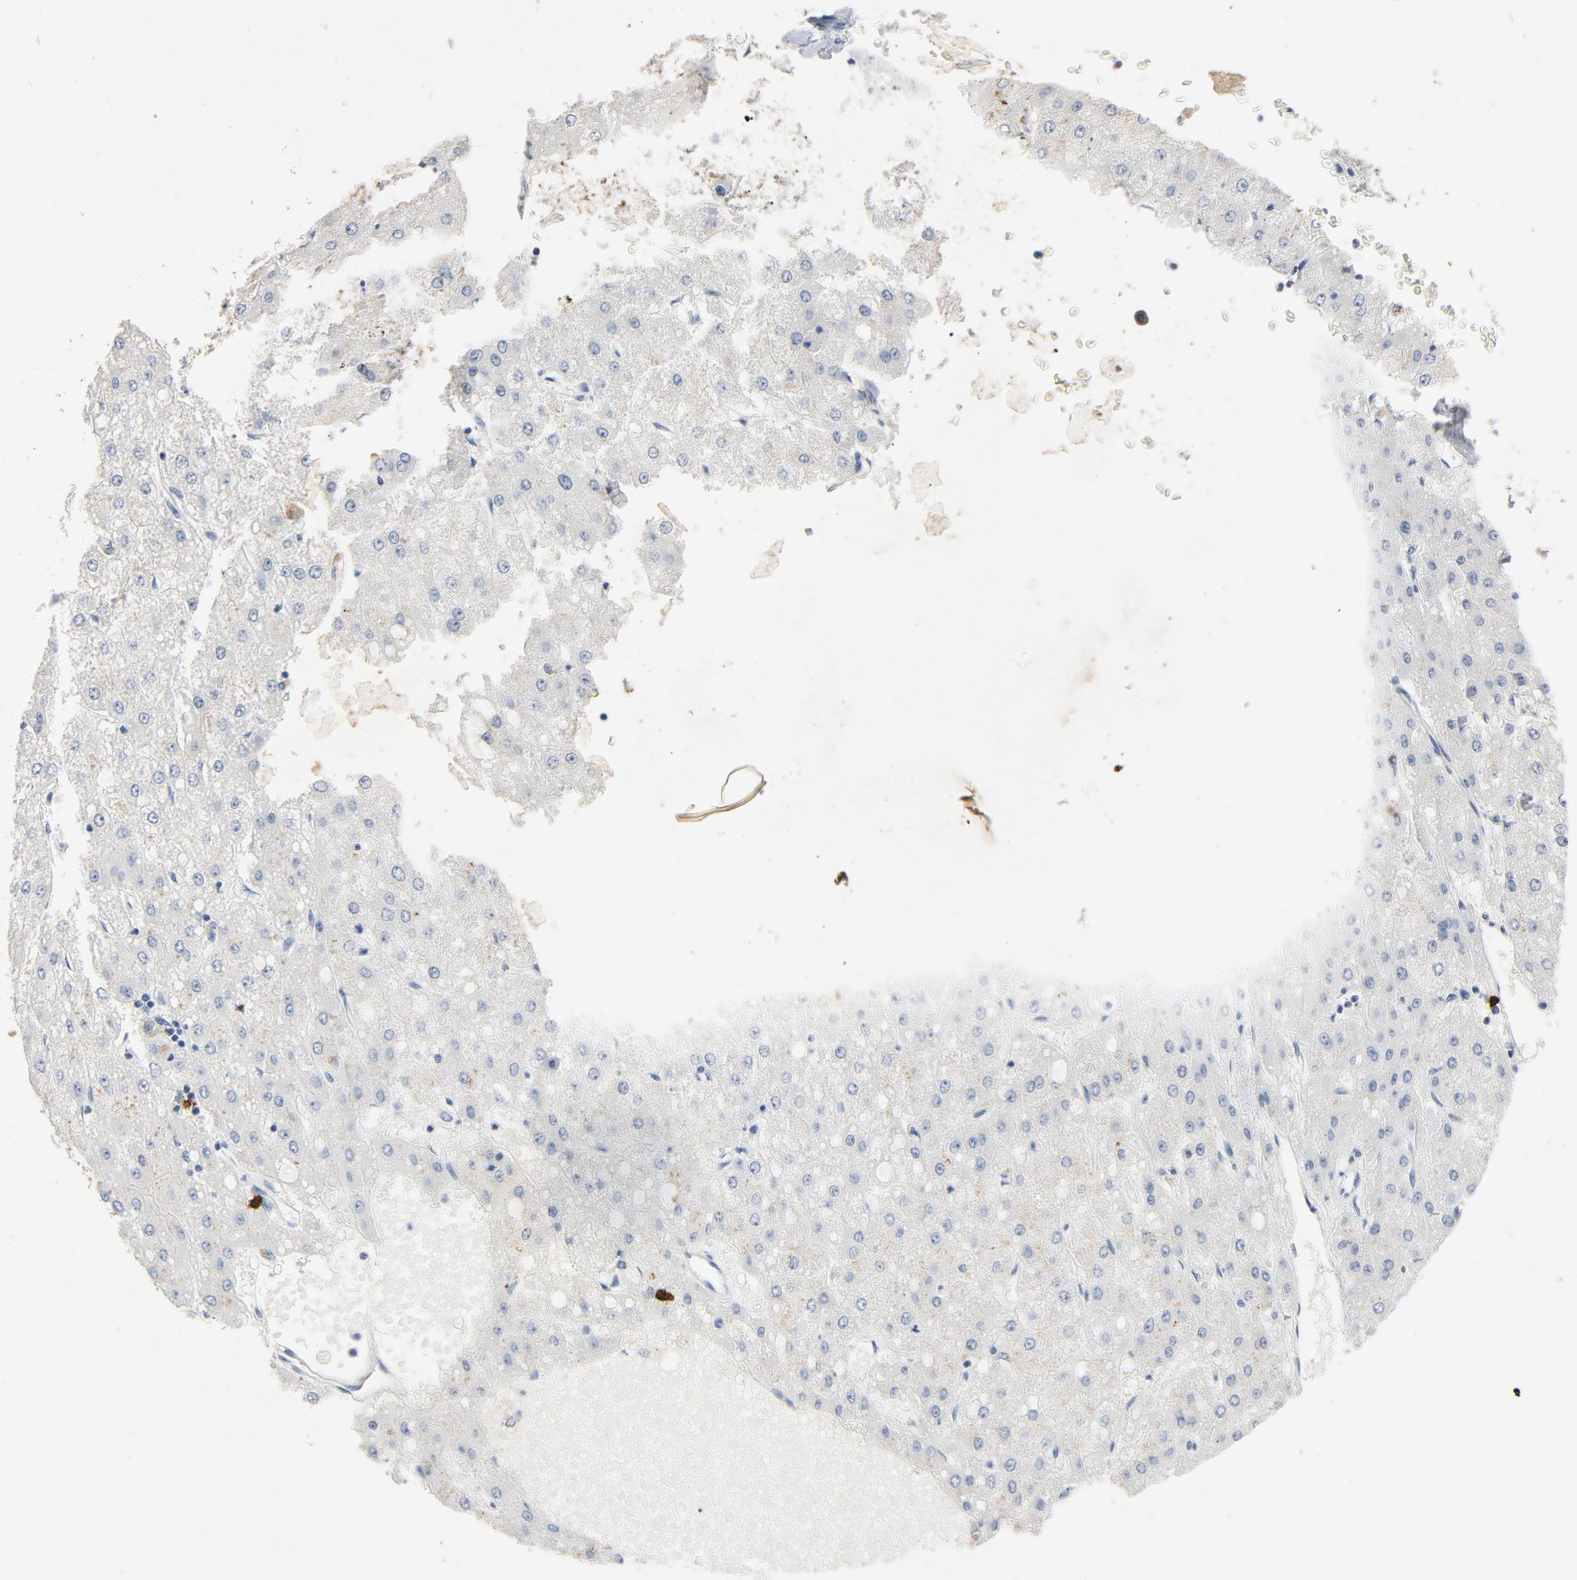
{"staining": {"intensity": "negative", "quantity": "none", "location": "none"}, "tissue": "liver cancer", "cell_type": "Tumor cells", "image_type": "cancer", "snomed": [{"axis": "morphology", "description": "Carcinoma, Hepatocellular, NOS"}, {"axis": "topography", "description": "Liver"}], "caption": "Image shows no protein expression in tumor cells of liver cancer (hepatocellular carcinoma) tissue.", "gene": "PTPRB", "patient": {"sex": "female", "age": 52}}